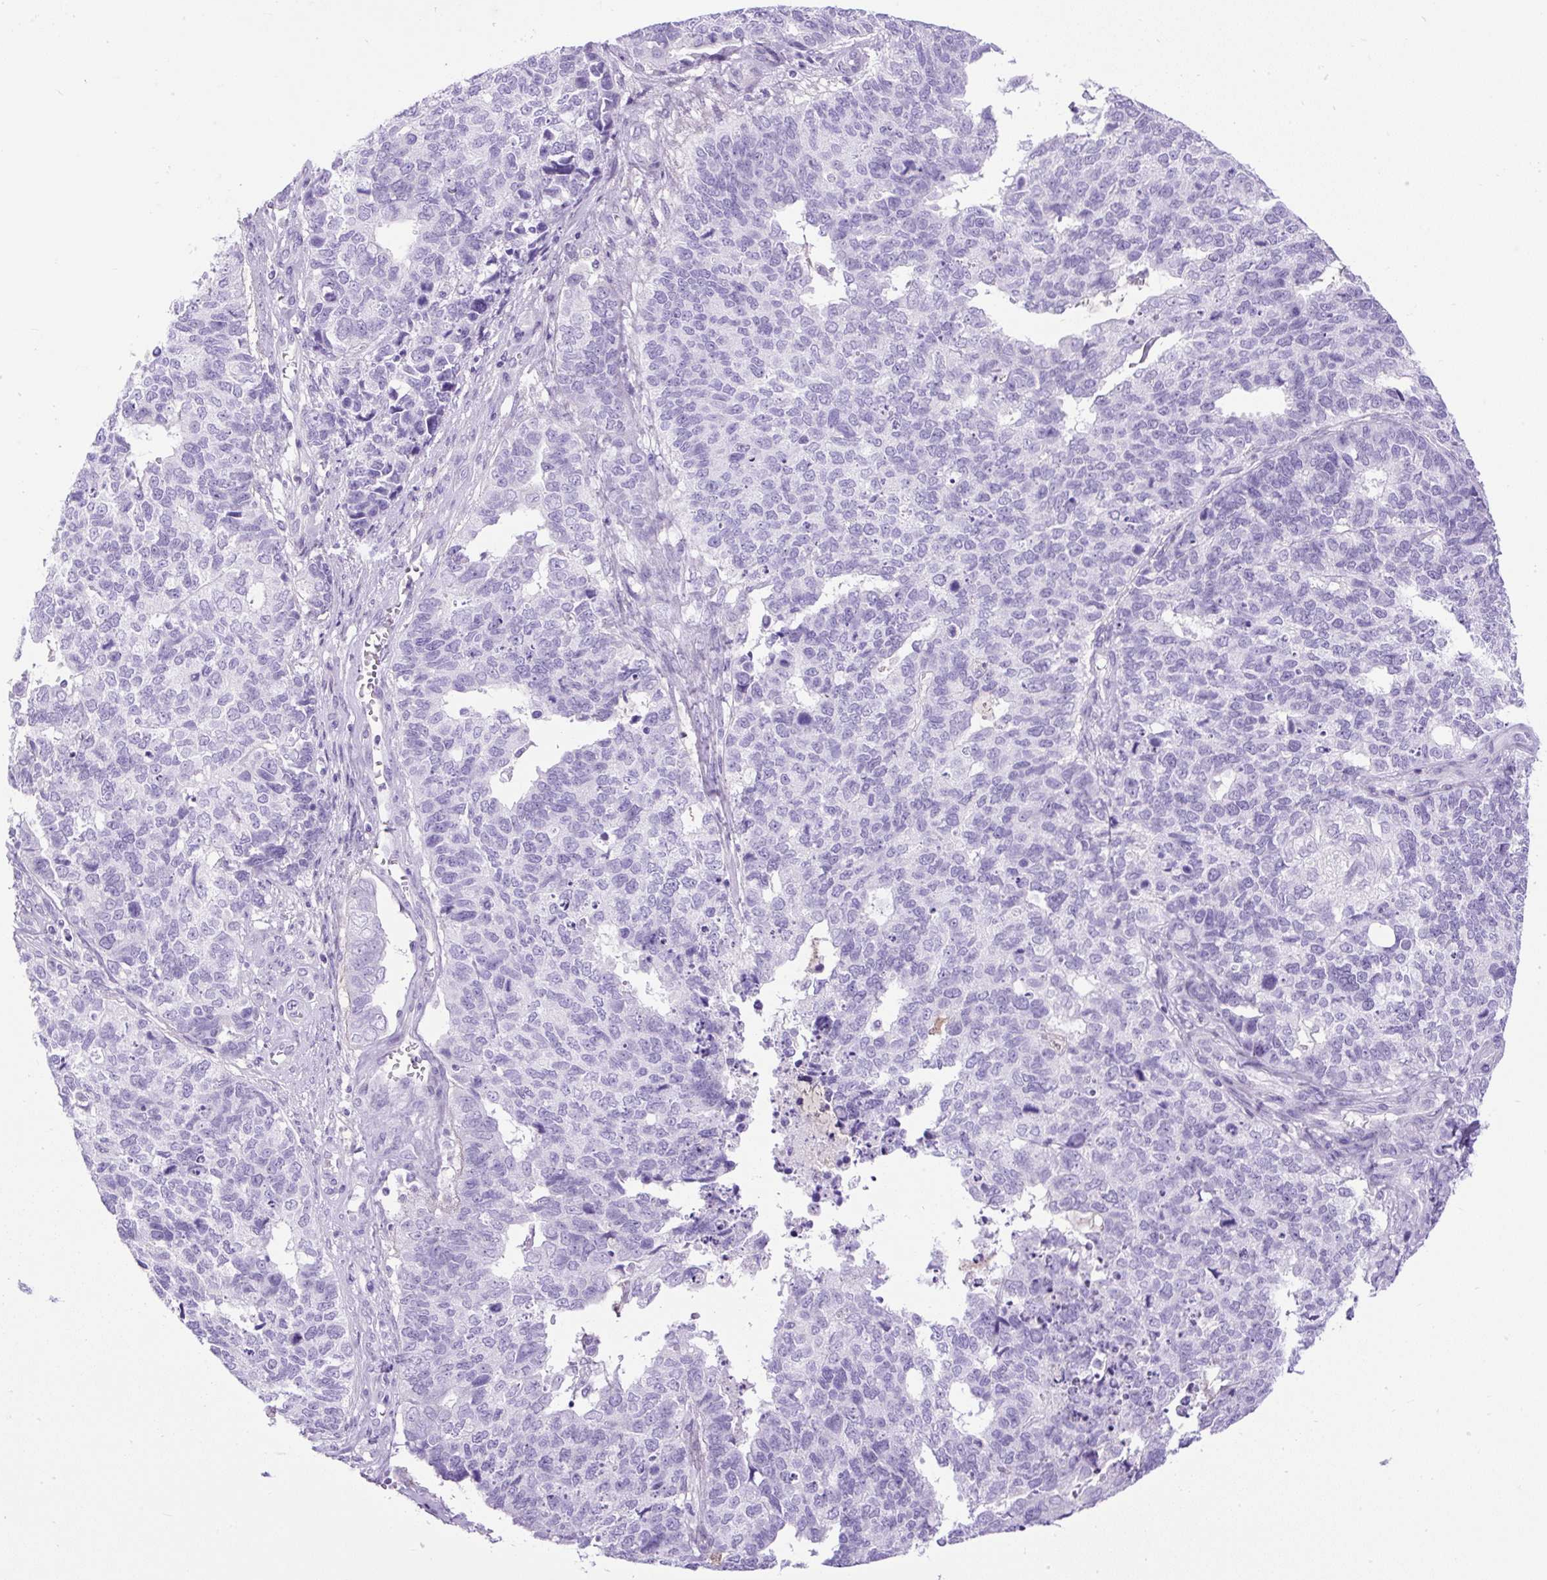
{"staining": {"intensity": "negative", "quantity": "none", "location": "none"}, "tissue": "cervical cancer", "cell_type": "Tumor cells", "image_type": "cancer", "snomed": [{"axis": "morphology", "description": "Adenocarcinoma, NOS"}, {"axis": "topography", "description": "Cervix"}], "caption": "This is an IHC histopathology image of human cervical cancer. There is no staining in tumor cells.", "gene": "UPP1", "patient": {"sex": "female", "age": 63}}